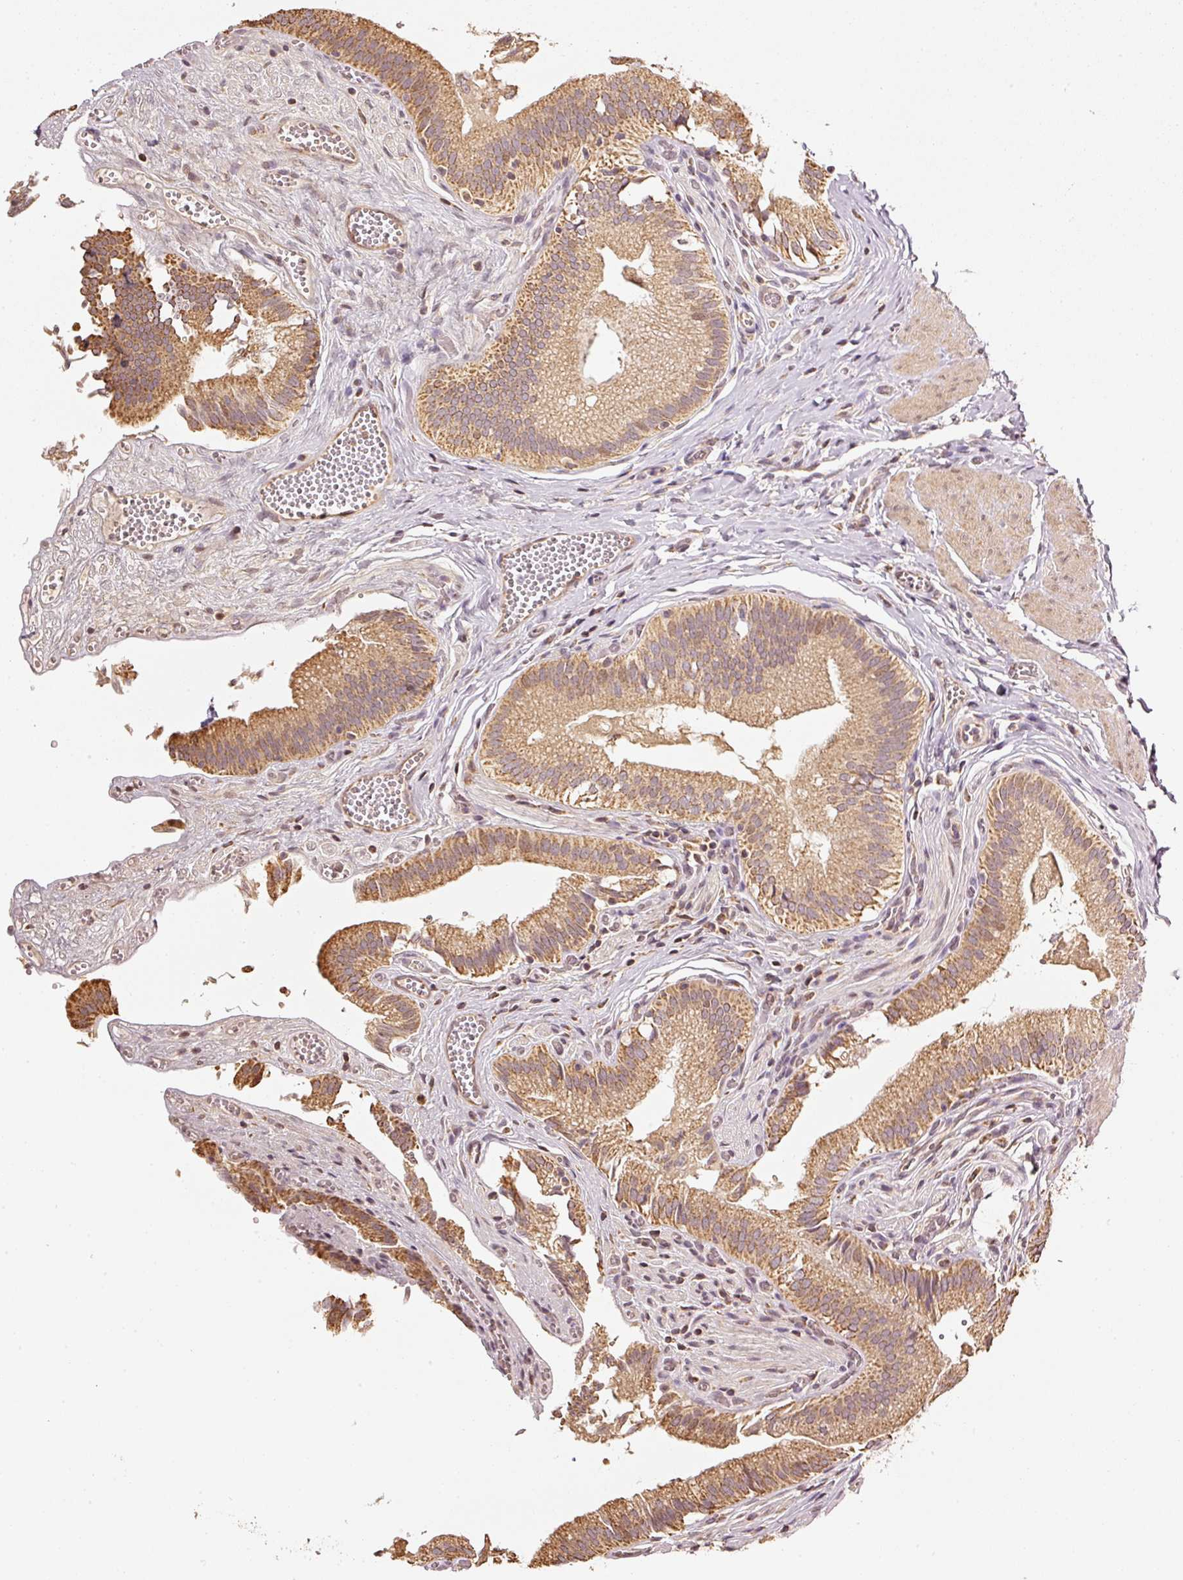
{"staining": {"intensity": "moderate", "quantity": ">75%", "location": "cytoplasmic/membranous"}, "tissue": "gallbladder", "cell_type": "Glandular cells", "image_type": "normal", "snomed": [{"axis": "morphology", "description": "Normal tissue, NOS"}, {"axis": "topography", "description": "Gallbladder"}, {"axis": "topography", "description": "Peripheral nerve tissue"}], "caption": "A brown stain highlights moderate cytoplasmic/membranous expression of a protein in glandular cells of normal human gallbladder.", "gene": "RAB35", "patient": {"sex": "male", "age": 17}}